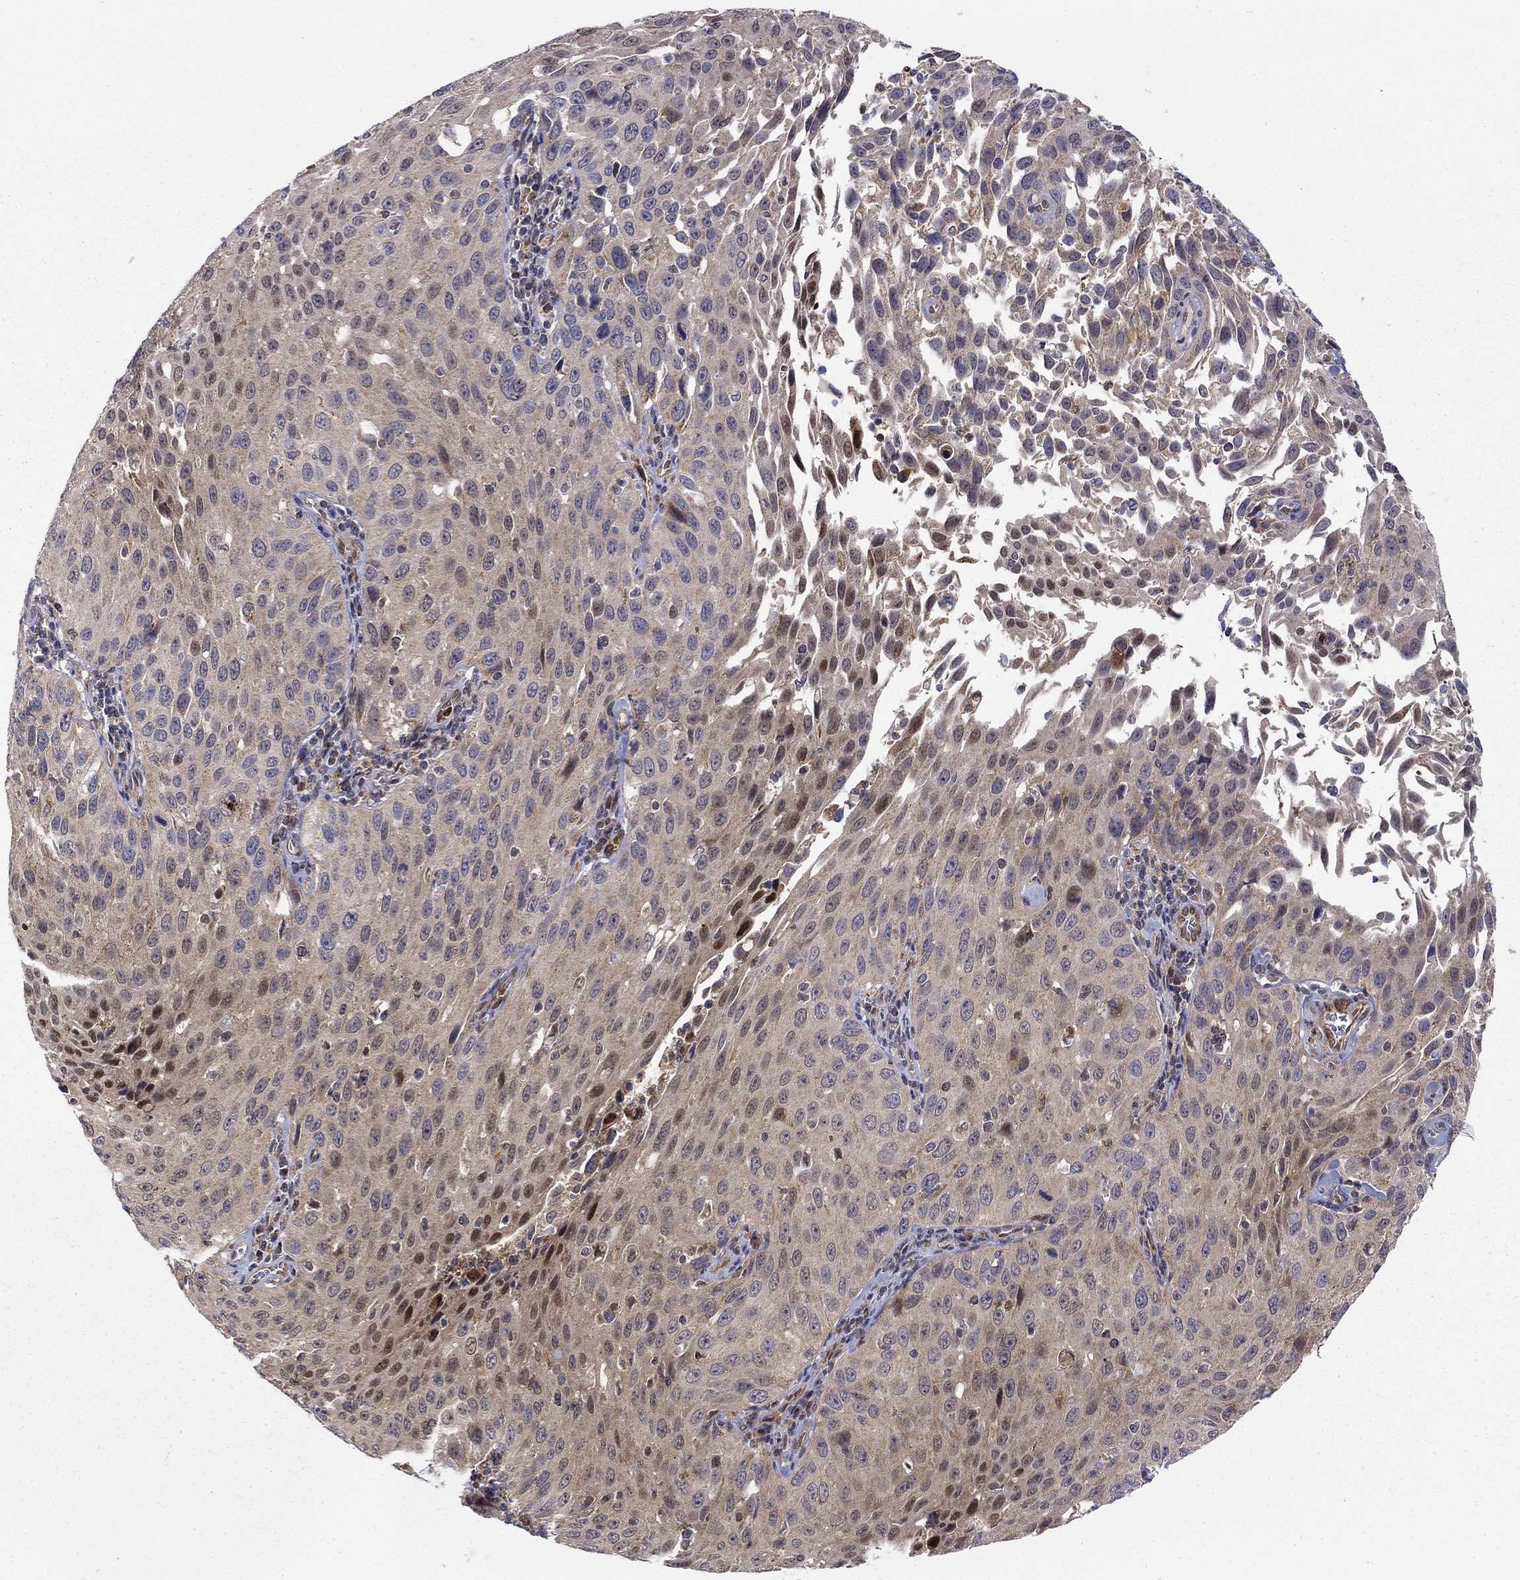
{"staining": {"intensity": "weak", "quantity": "<25%", "location": "nuclear"}, "tissue": "cervical cancer", "cell_type": "Tumor cells", "image_type": "cancer", "snomed": [{"axis": "morphology", "description": "Squamous cell carcinoma, NOS"}, {"axis": "topography", "description": "Cervix"}], "caption": "DAB immunohistochemical staining of cervical cancer (squamous cell carcinoma) shows no significant positivity in tumor cells.", "gene": "ELOB", "patient": {"sex": "female", "age": 26}}